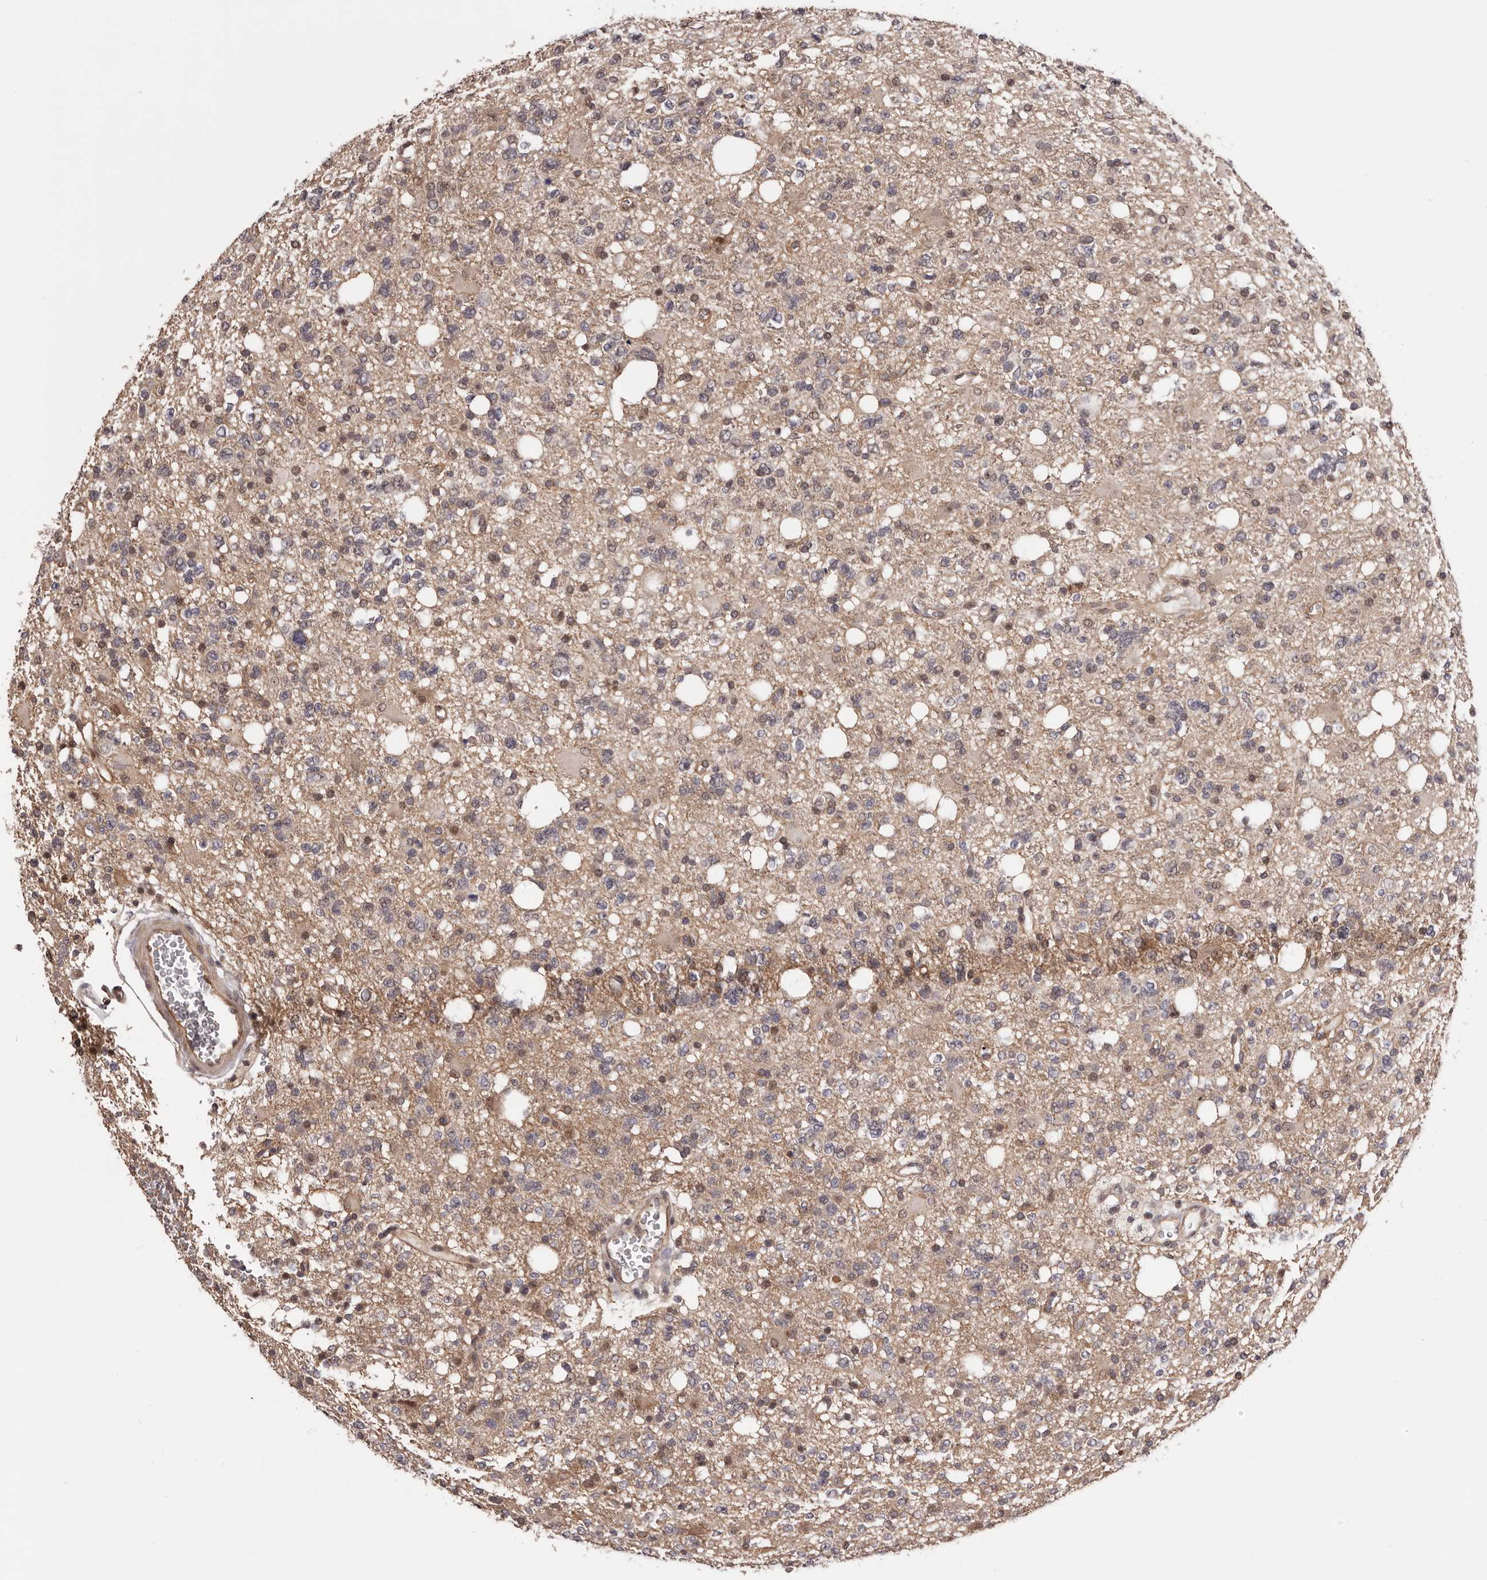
{"staining": {"intensity": "weak", "quantity": "<25%", "location": "nuclear"}, "tissue": "glioma", "cell_type": "Tumor cells", "image_type": "cancer", "snomed": [{"axis": "morphology", "description": "Glioma, malignant, High grade"}, {"axis": "topography", "description": "Brain"}], "caption": "Immunohistochemistry micrograph of malignant glioma (high-grade) stained for a protein (brown), which reveals no expression in tumor cells.", "gene": "NOL12", "patient": {"sex": "female", "age": 62}}